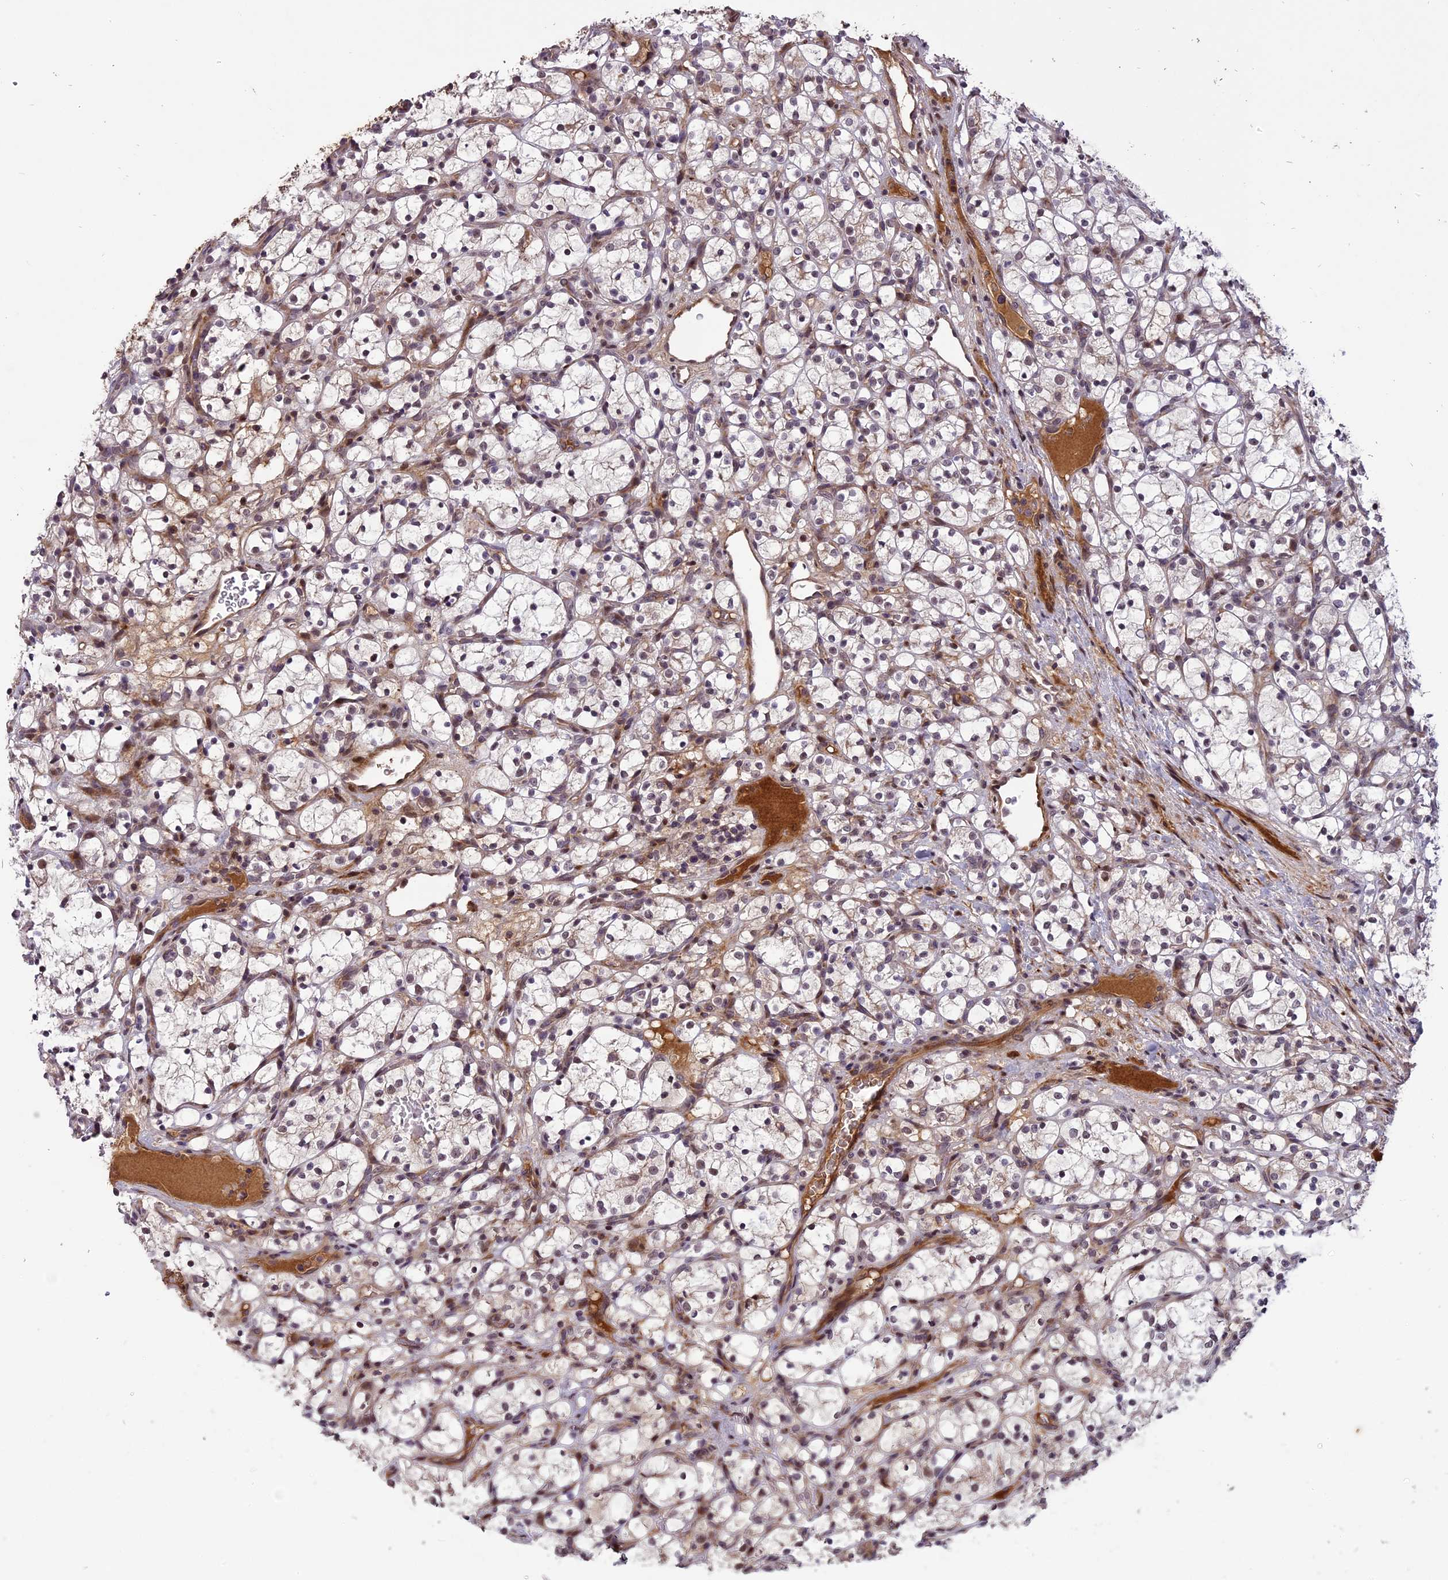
{"staining": {"intensity": "weak", "quantity": "25%-75%", "location": "cytoplasmic/membranous,nuclear"}, "tissue": "renal cancer", "cell_type": "Tumor cells", "image_type": "cancer", "snomed": [{"axis": "morphology", "description": "Adenocarcinoma, NOS"}, {"axis": "topography", "description": "Kidney"}], "caption": "The photomicrograph exhibits a brown stain indicating the presence of a protein in the cytoplasmic/membranous and nuclear of tumor cells in renal cancer (adenocarcinoma).", "gene": "ENHO", "patient": {"sex": "female", "age": 69}}